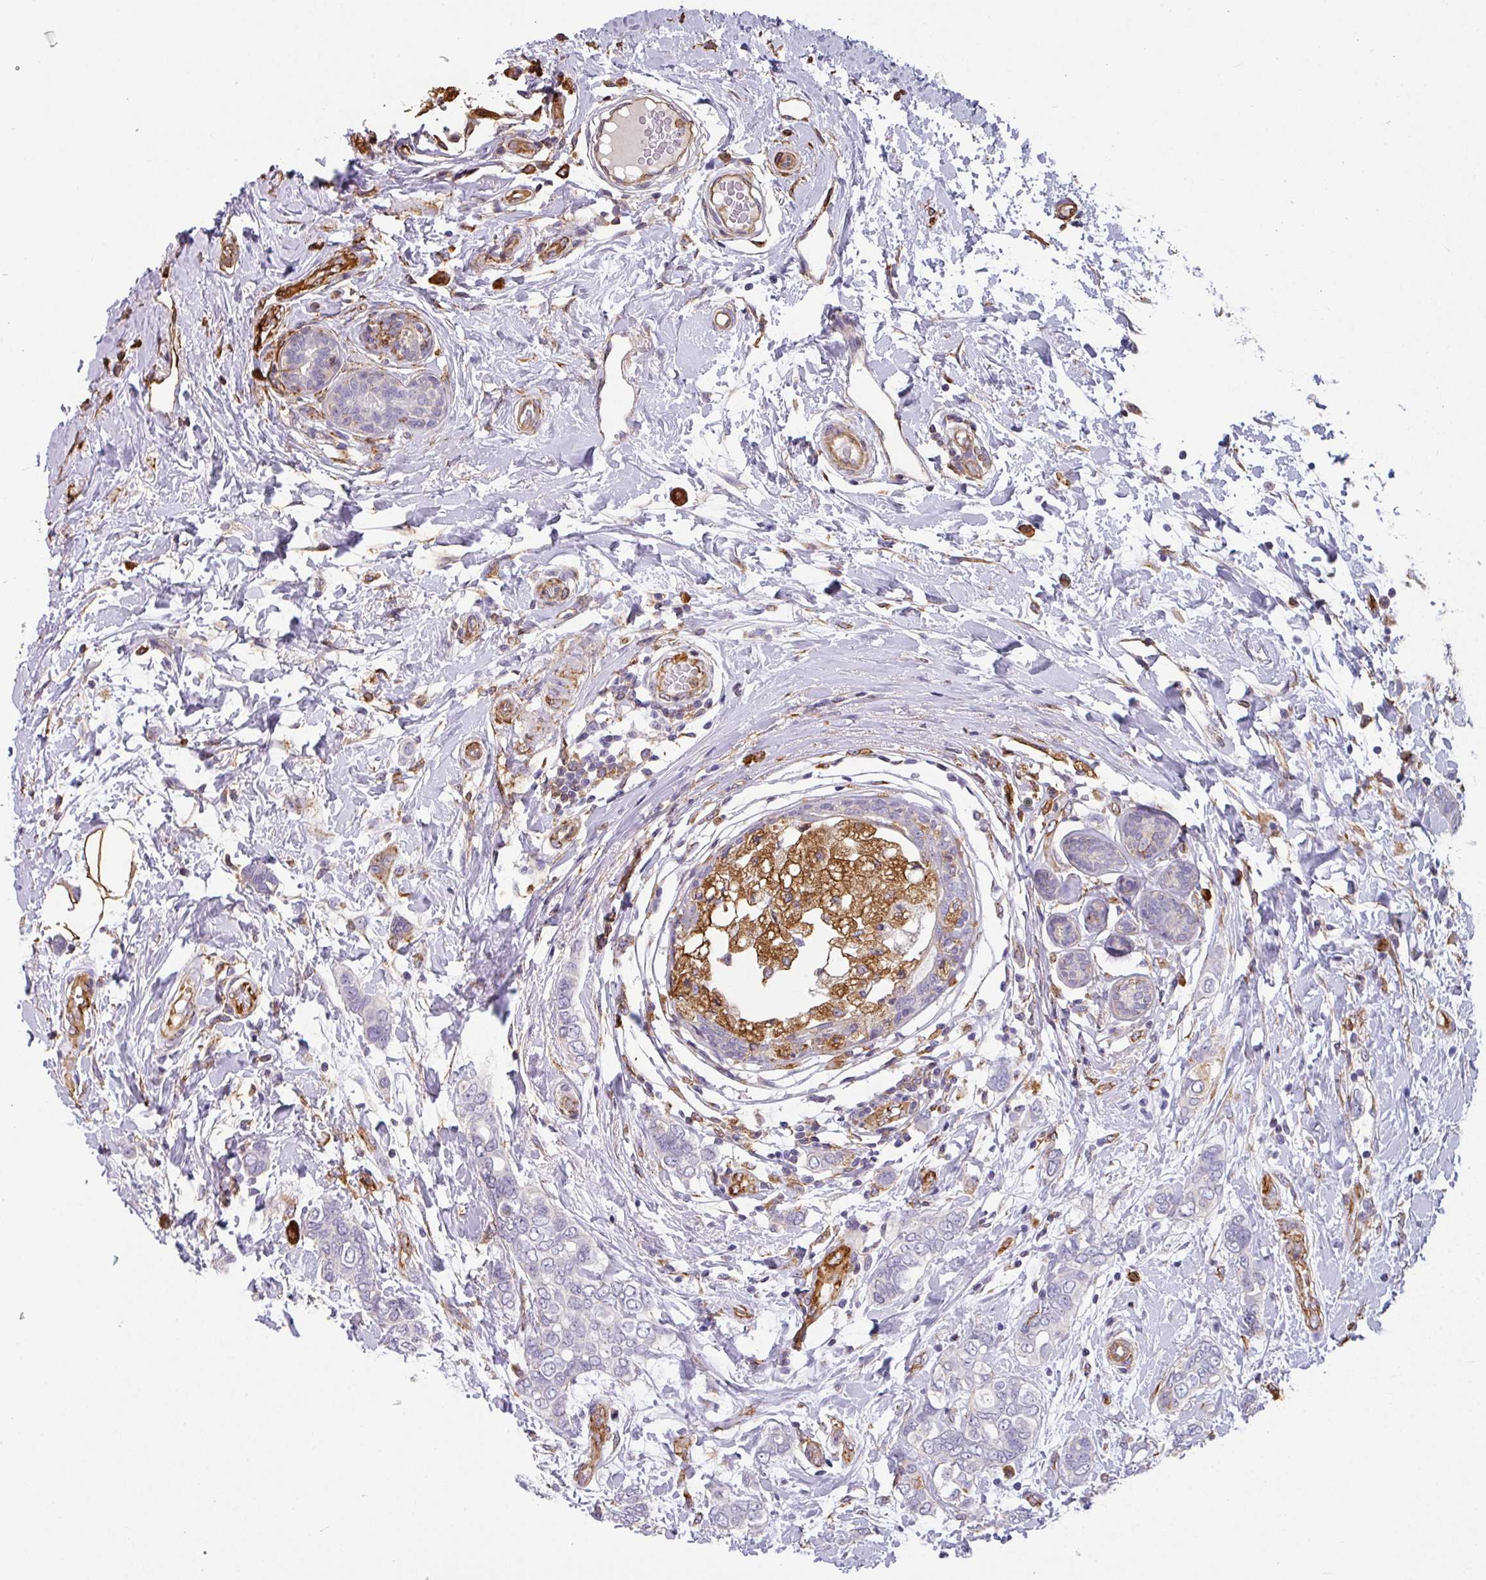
{"staining": {"intensity": "negative", "quantity": "none", "location": "none"}, "tissue": "breast cancer", "cell_type": "Tumor cells", "image_type": "cancer", "snomed": [{"axis": "morphology", "description": "Lobular carcinoma"}, {"axis": "topography", "description": "Breast"}], "caption": "Lobular carcinoma (breast) was stained to show a protein in brown. There is no significant expression in tumor cells. Brightfield microscopy of IHC stained with DAB (3,3'-diaminobenzidine) (brown) and hematoxylin (blue), captured at high magnification.", "gene": "ZNF280C", "patient": {"sex": "female", "age": 51}}